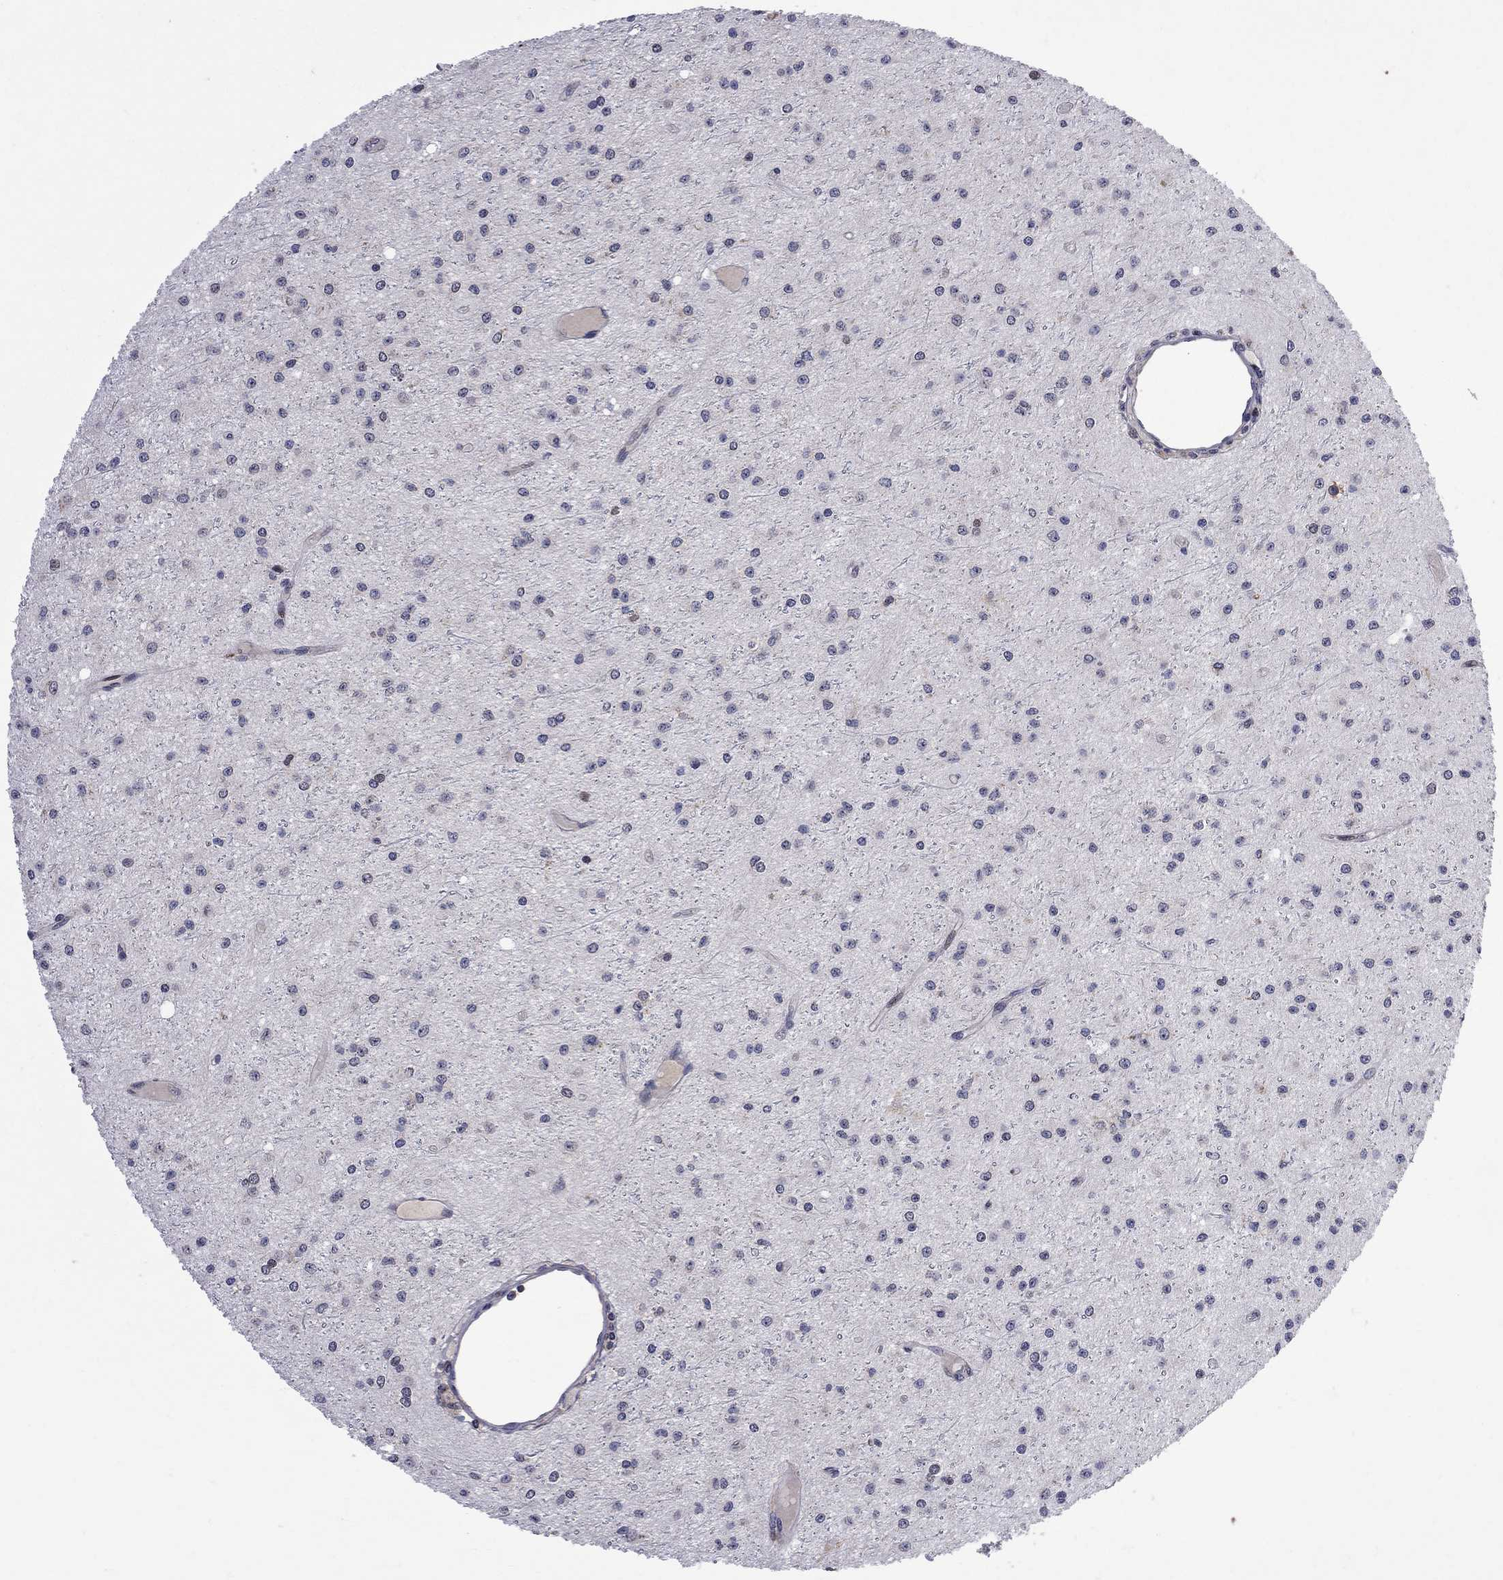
{"staining": {"intensity": "negative", "quantity": "none", "location": "none"}, "tissue": "glioma", "cell_type": "Tumor cells", "image_type": "cancer", "snomed": [{"axis": "morphology", "description": "Glioma, malignant, Low grade"}, {"axis": "topography", "description": "Brain"}], "caption": "The histopathology image shows no significant expression in tumor cells of malignant low-grade glioma.", "gene": "CNOT11", "patient": {"sex": "male", "age": 27}}